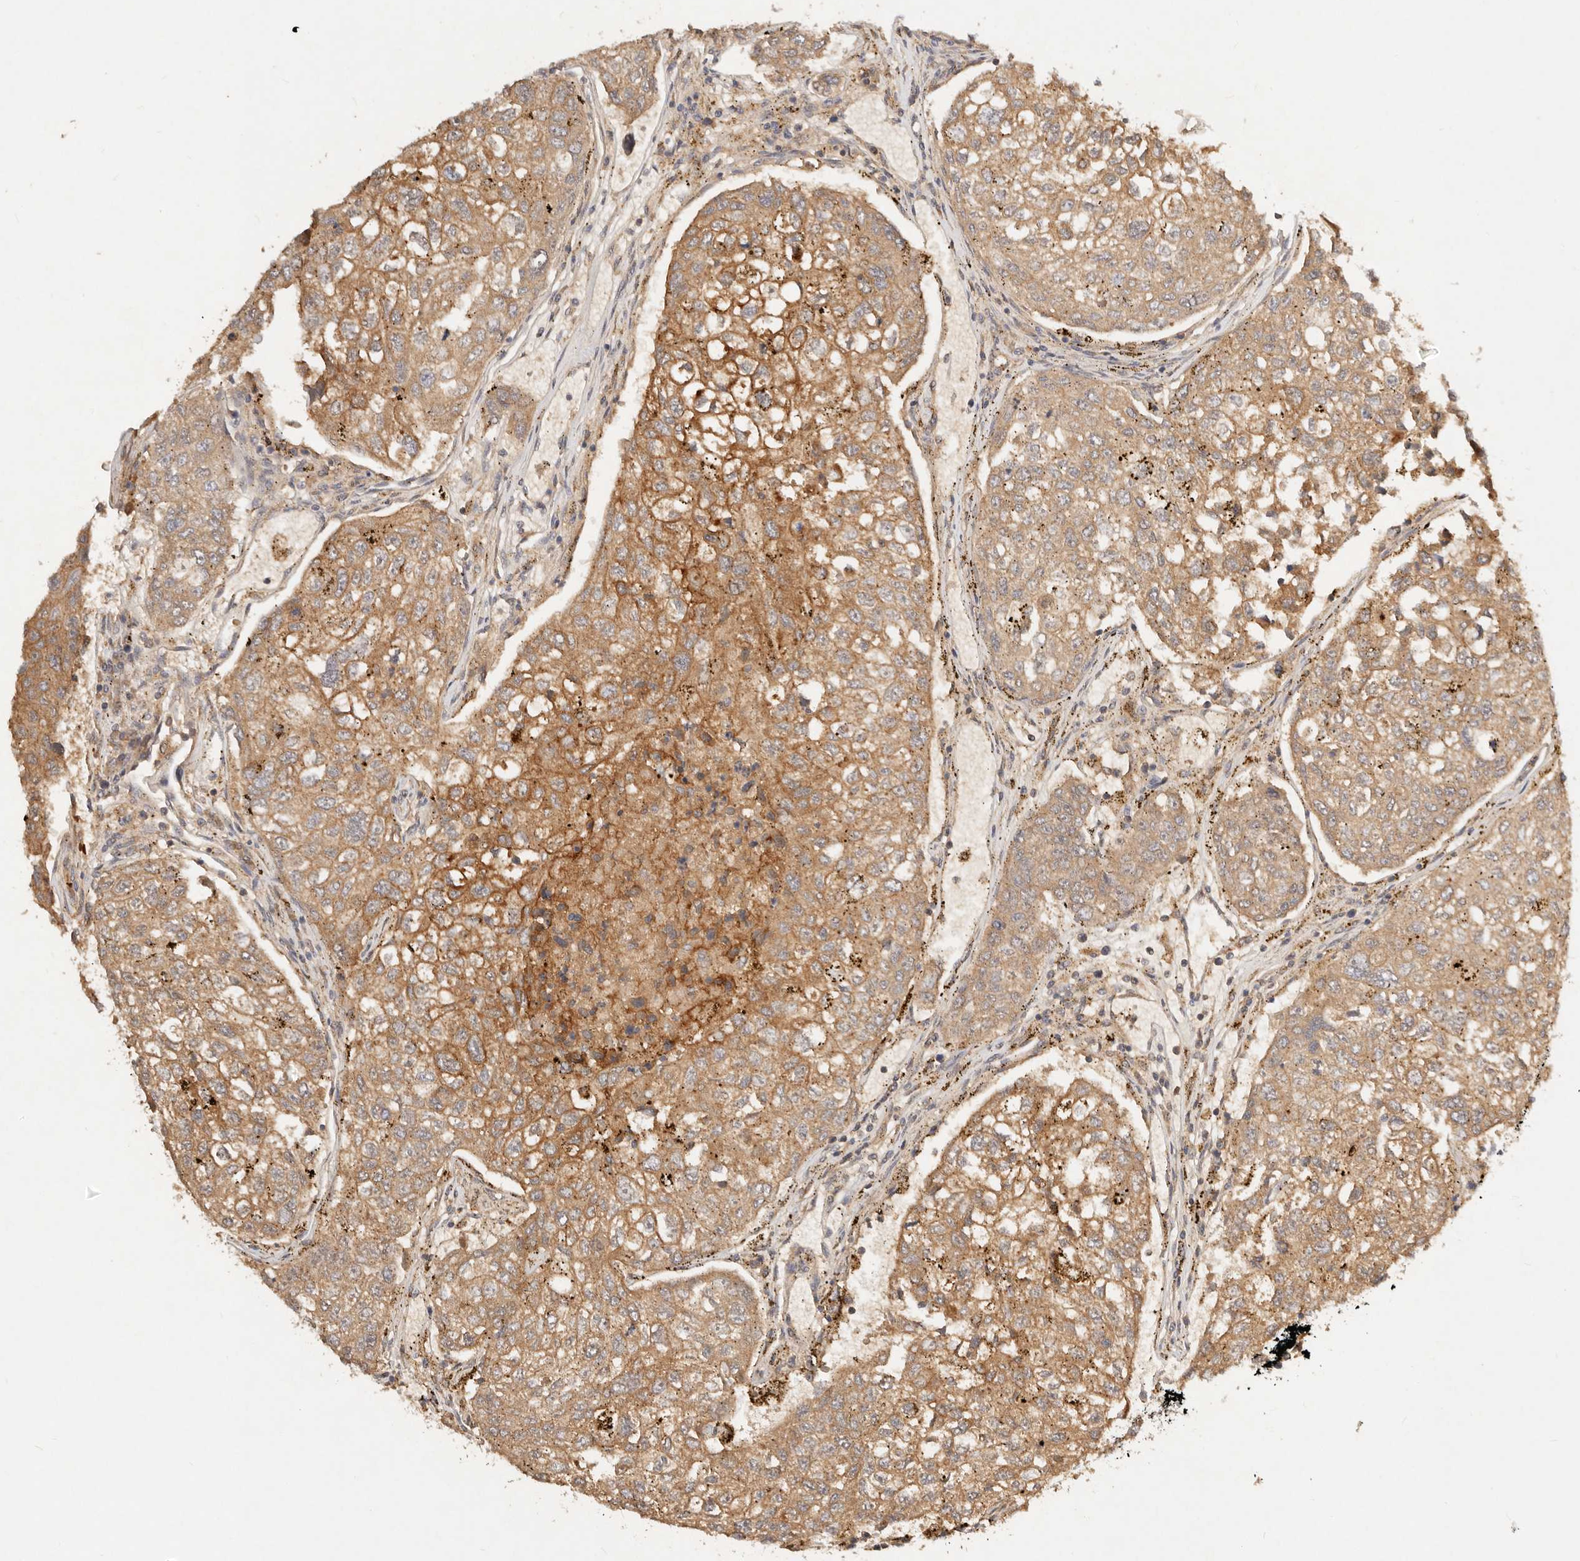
{"staining": {"intensity": "moderate", "quantity": ">75%", "location": "cytoplasmic/membranous"}, "tissue": "urothelial cancer", "cell_type": "Tumor cells", "image_type": "cancer", "snomed": [{"axis": "morphology", "description": "Urothelial carcinoma, High grade"}, {"axis": "topography", "description": "Lymph node"}, {"axis": "topography", "description": "Urinary bladder"}], "caption": "Immunohistochemical staining of human high-grade urothelial carcinoma displays medium levels of moderate cytoplasmic/membranous expression in about >75% of tumor cells. Using DAB (3,3'-diaminobenzidine) (brown) and hematoxylin (blue) stains, captured at high magnification using brightfield microscopy.", "gene": "FREM2", "patient": {"sex": "male", "age": 51}}